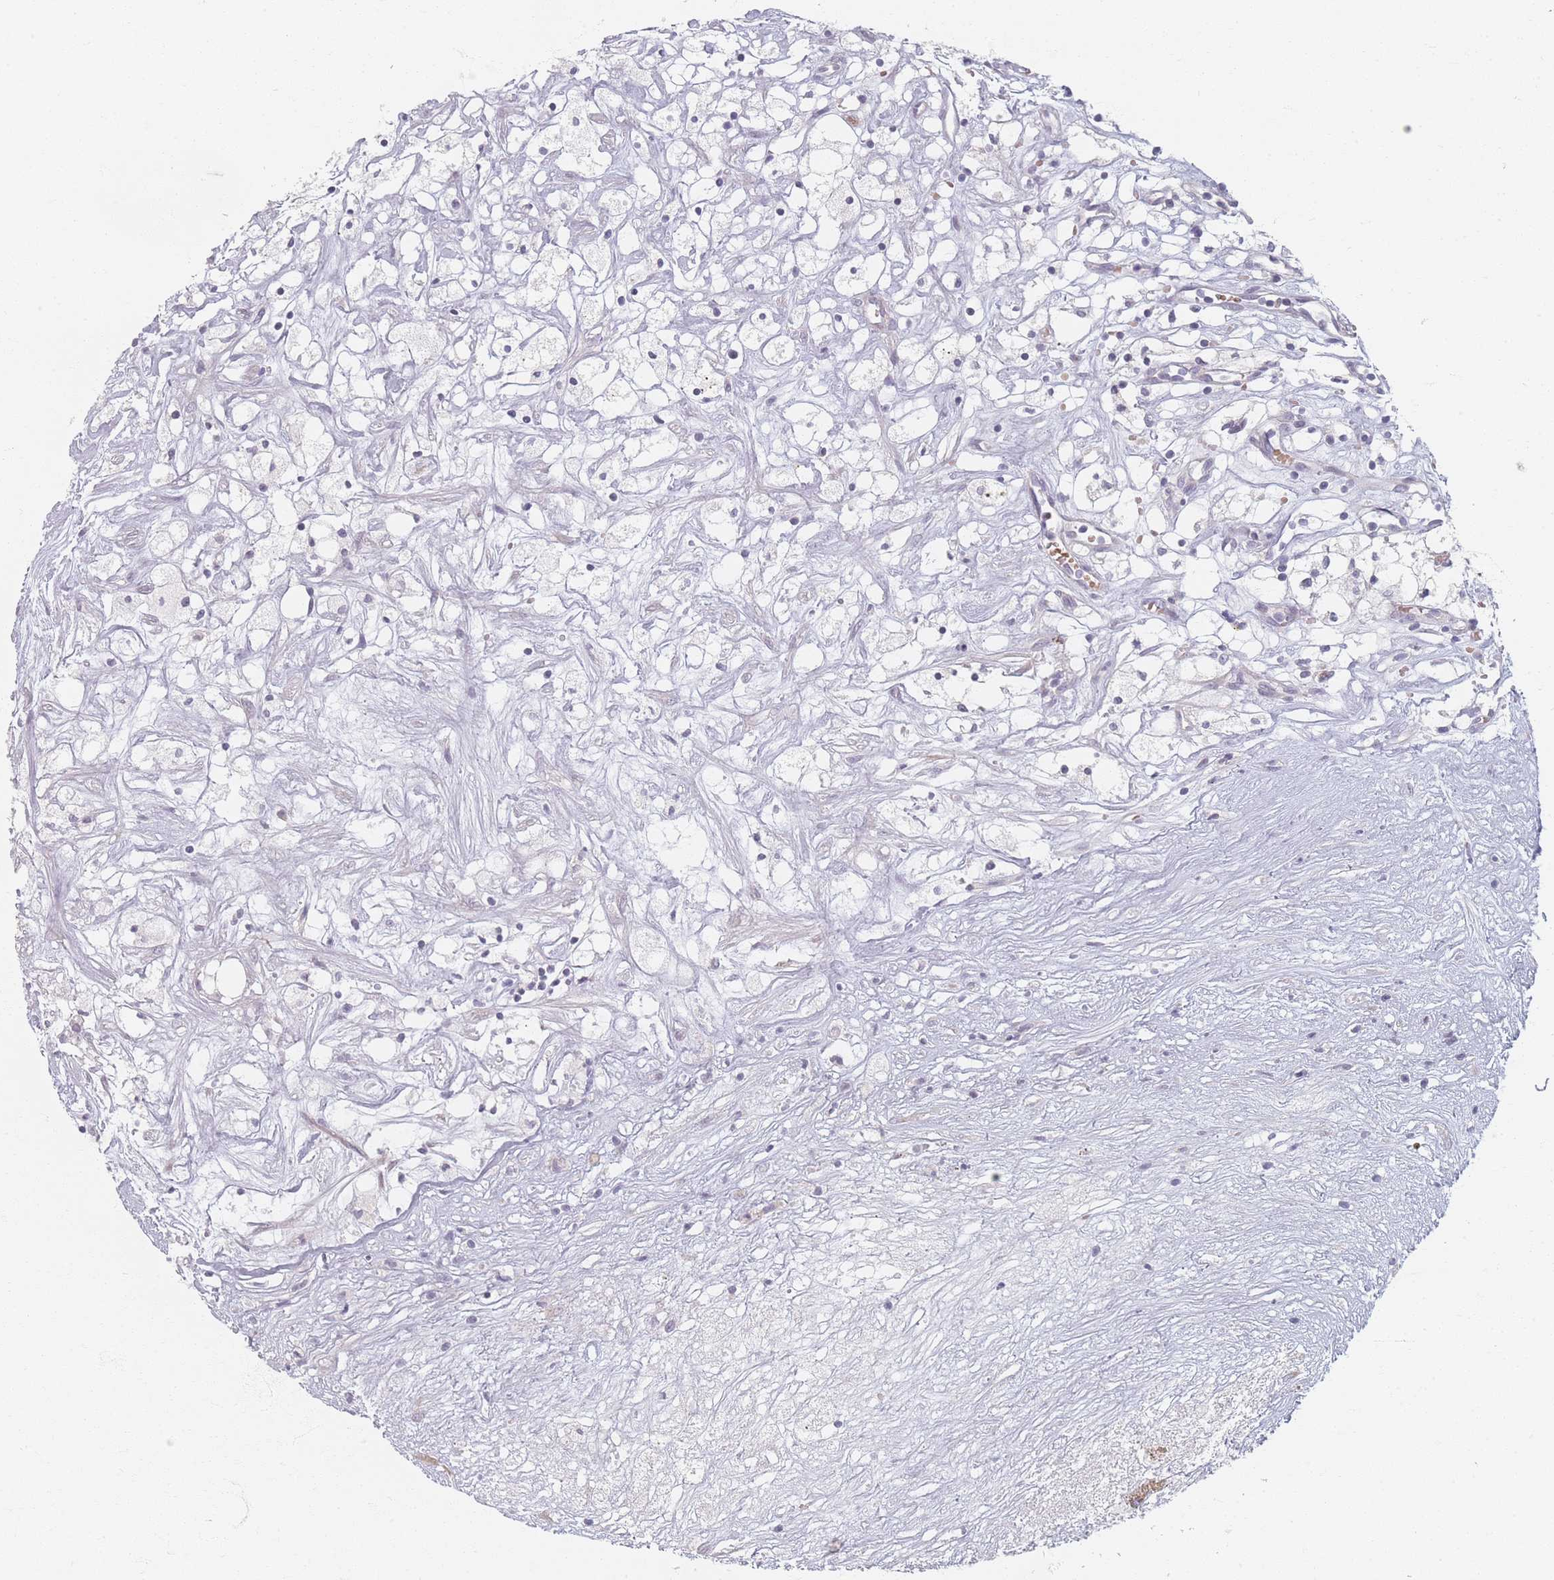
{"staining": {"intensity": "negative", "quantity": "none", "location": "none"}, "tissue": "renal cancer", "cell_type": "Tumor cells", "image_type": "cancer", "snomed": [{"axis": "morphology", "description": "Adenocarcinoma, NOS"}, {"axis": "topography", "description": "Kidney"}], "caption": "Protein analysis of adenocarcinoma (renal) reveals no significant expression in tumor cells. Nuclei are stained in blue.", "gene": "TMOD1", "patient": {"sex": "male", "age": 59}}